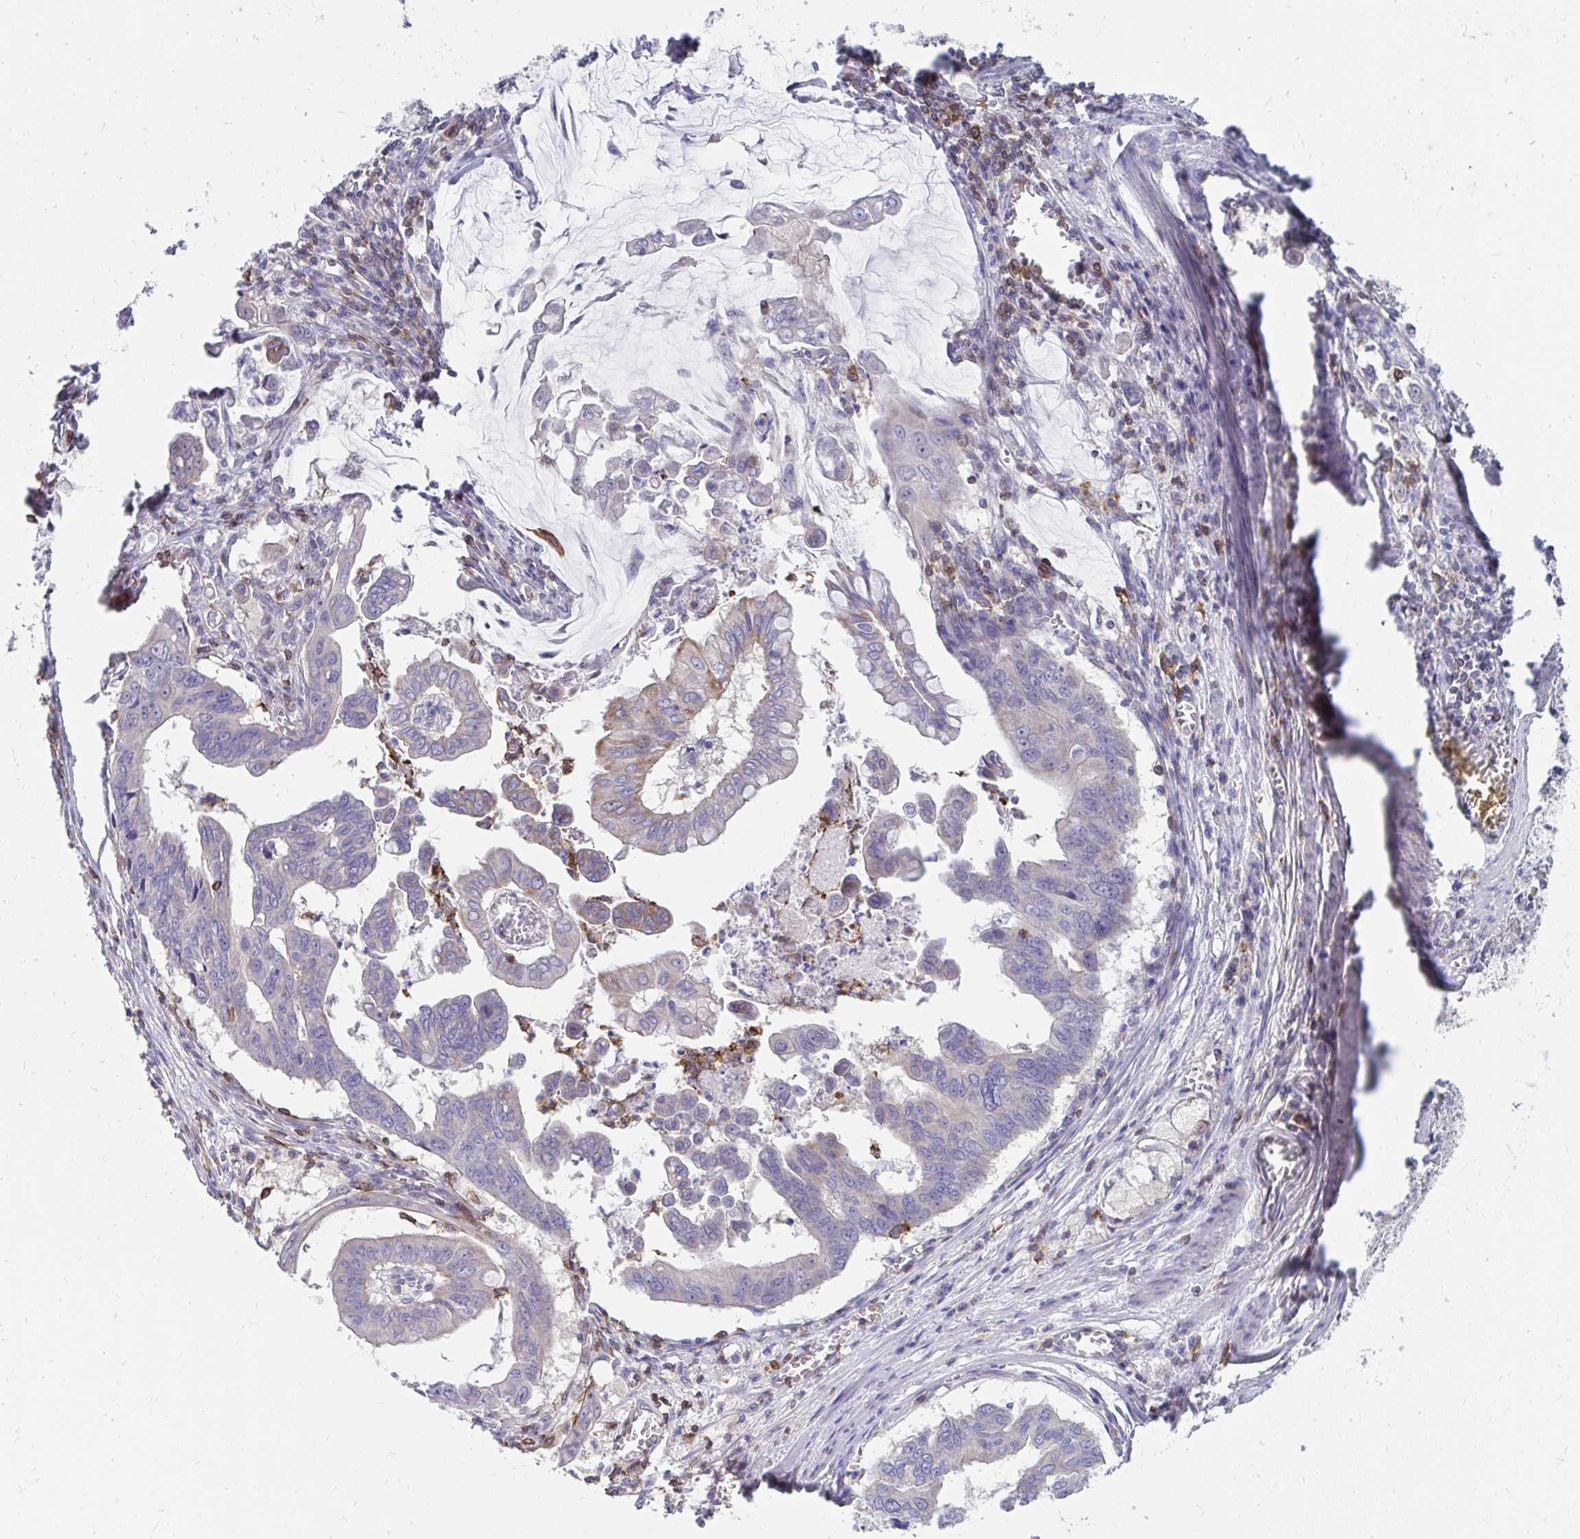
{"staining": {"intensity": "weak", "quantity": "<25%", "location": "cytoplasmic/membranous"}, "tissue": "stomach cancer", "cell_type": "Tumor cells", "image_type": "cancer", "snomed": [{"axis": "morphology", "description": "Adenocarcinoma, NOS"}, {"axis": "topography", "description": "Stomach, upper"}], "caption": "Stomach cancer stained for a protein using immunohistochemistry (IHC) exhibits no expression tumor cells.", "gene": "FHIP1B", "patient": {"sex": "male", "age": 80}}